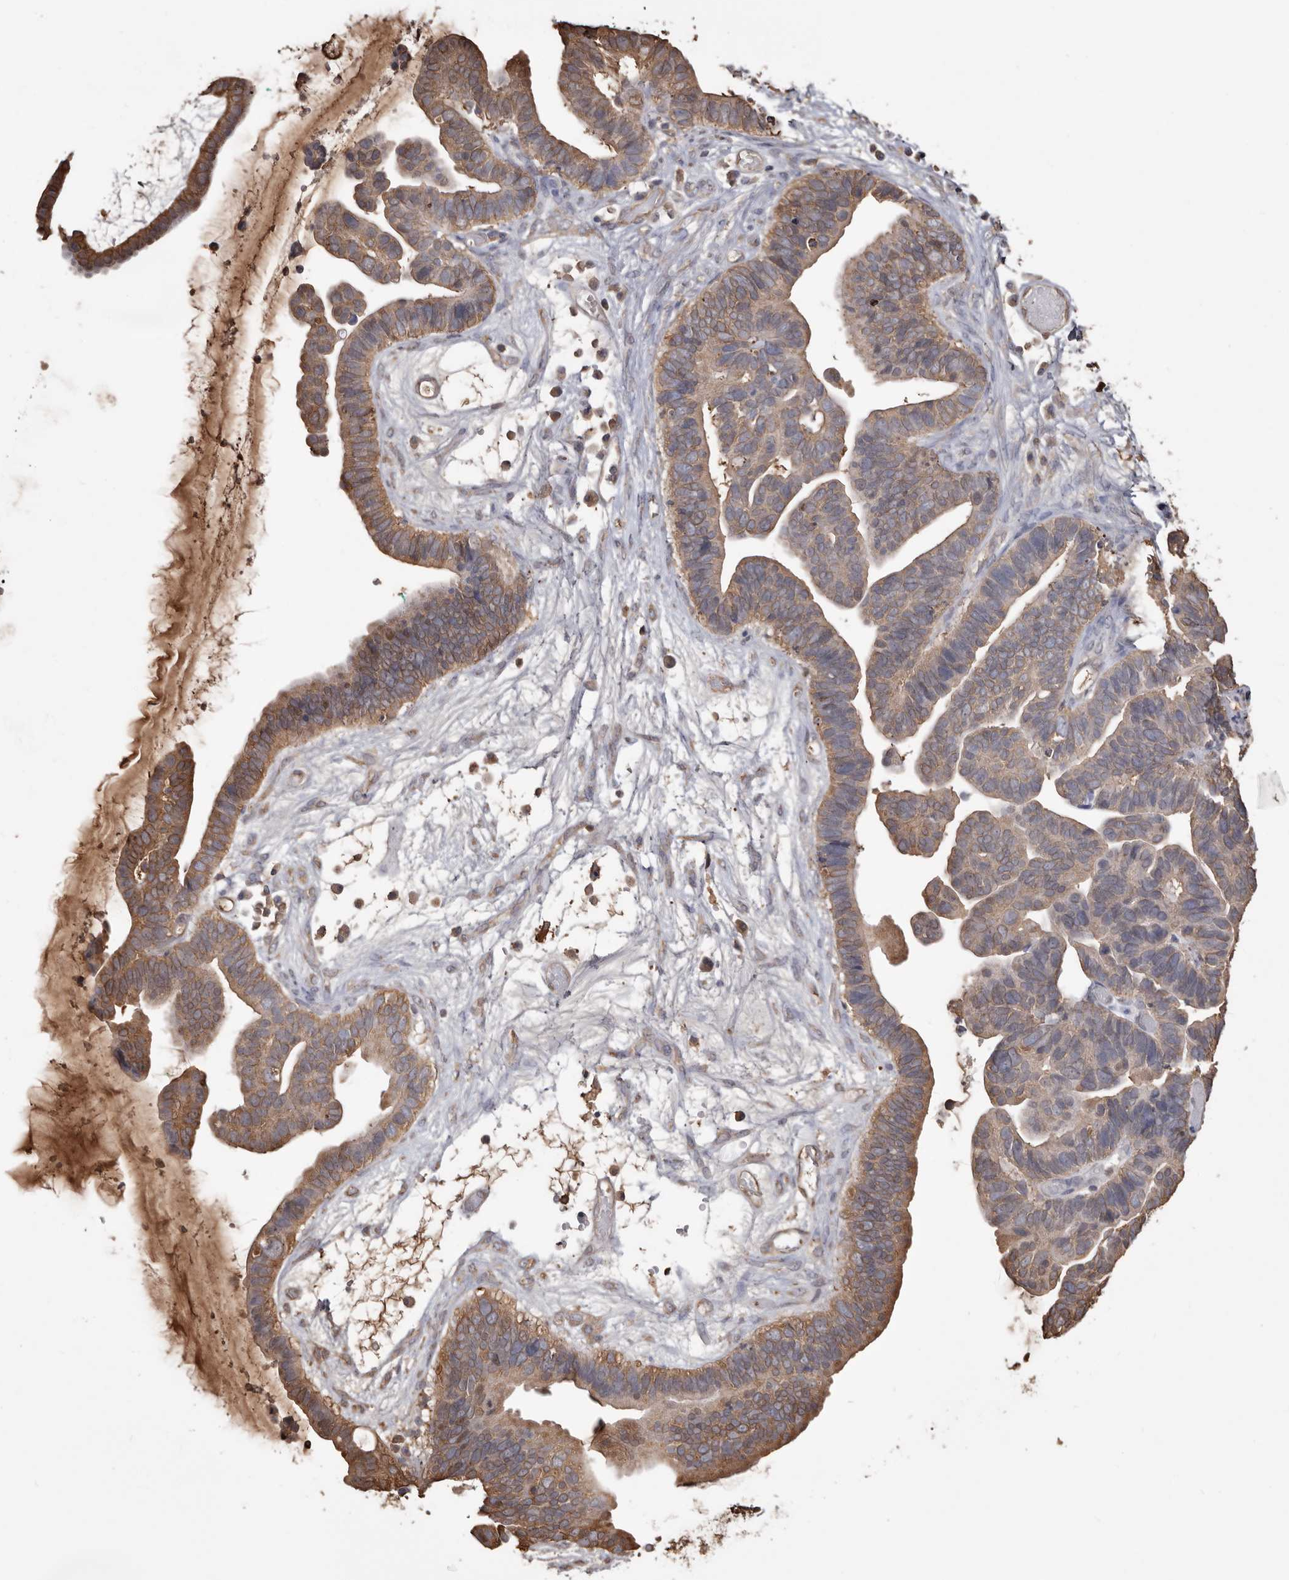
{"staining": {"intensity": "moderate", "quantity": "25%-75%", "location": "cytoplasmic/membranous"}, "tissue": "ovarian cancer", "cell_type": "Tumor cells", "image_type": "cancer", "snomed": [{"axis": "morphology", "description": "Cystadenocarcinoma, serous, NOS"}, {"axis": "topography", "description": "Ovary"}], "caption": "Immunohistochemistry (IHC) image of human ovarian cancer stained for a protein (brown), which shows medium levels of moderate cytoplasmic/membranous expression in approximately 25%-75% of tumor cells.", "gene": "PKM", "patient": {"sex": "female", "age": 56}}